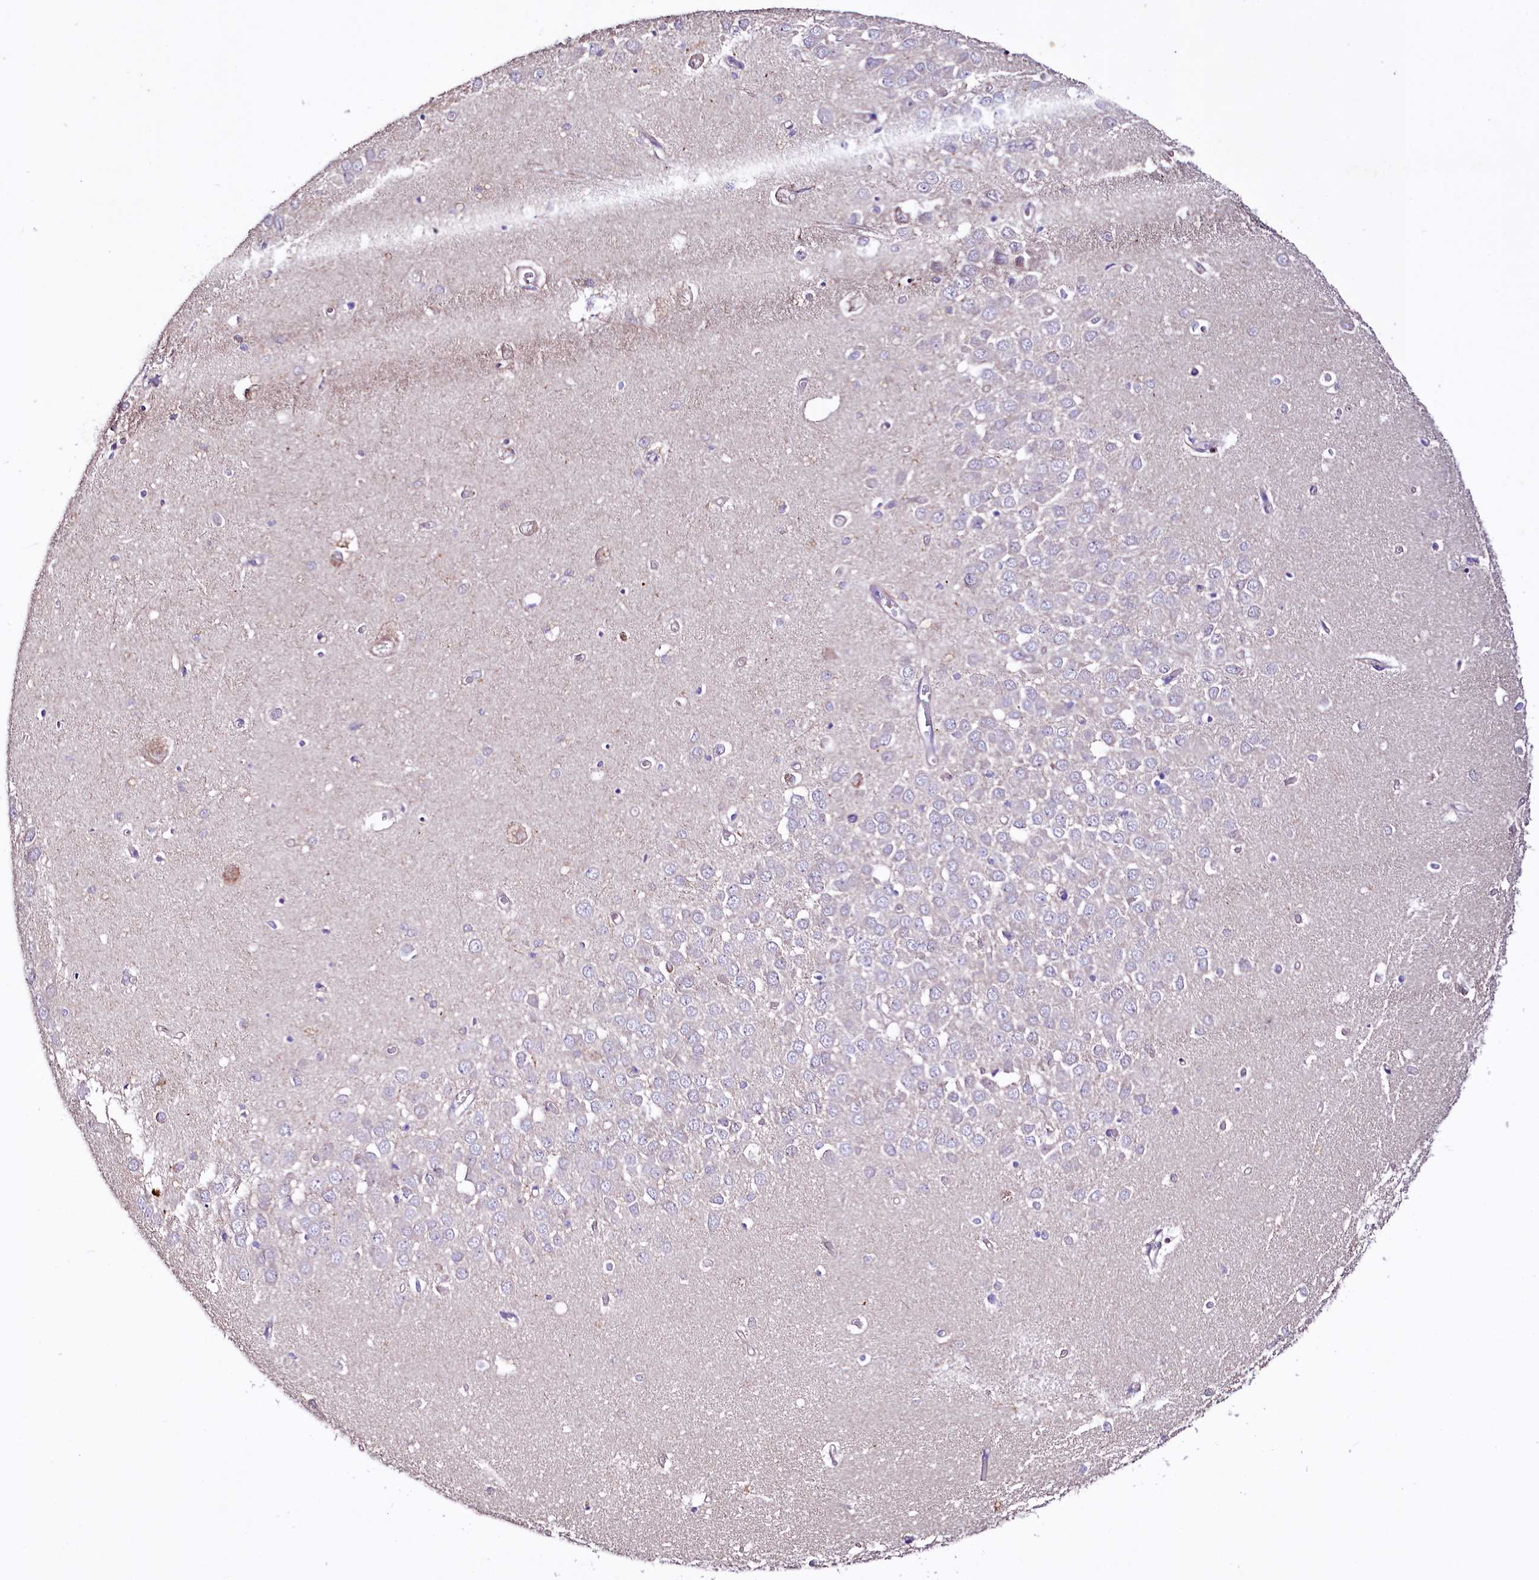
{"staining": {"intensity": "negative", "quantity": "none", "location": "none"}, "tissue": "hippocampus", "cell_type": "Glial cells", "image_type": "normal", "snomed": [{"axis": "morphology", "description": "Normal tissue, NOS"}, {"axis": "topography", "description": "Hippocampus"}], "caption": "Immunohistochemistry (IHC) micrograph of unremarkable hippocampus: hippocampus stained with DAB exhibits no significant protein staining in glial cells.", "gene": "ZNF45", "patient": {"sex": "male", "age": 70}}